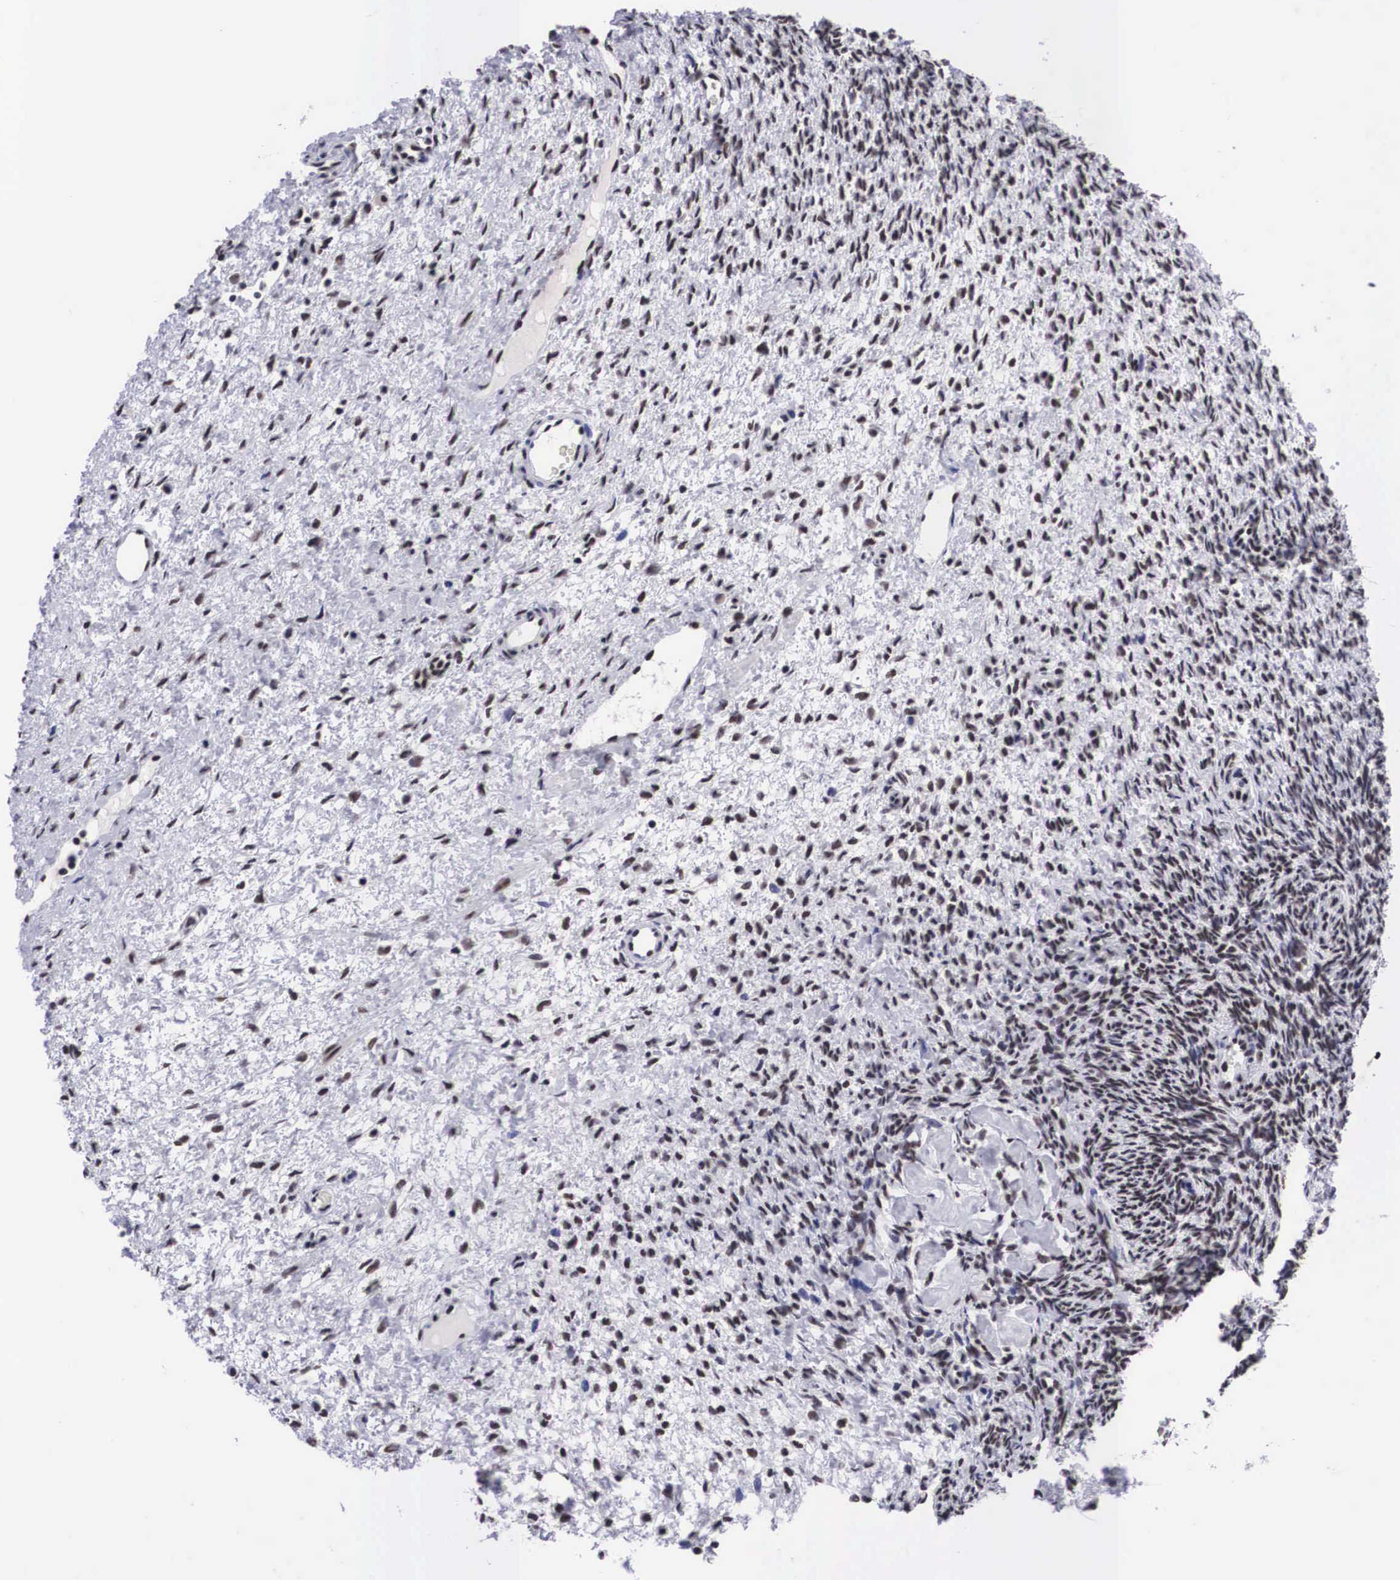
{"staining": {"intensity": "moderate", "quantity": ">75%", "location": "nuclear"}, "tissue": "ovary", "cell_type": "Ovarian stroma cells", "image_type": "normal", "snomed": [{"axis": "morphology", "description": "Normal tissue, NOS"}, {"axis": "topography", "description": "Ovary"}], "caption": "Immunohistochemical staining of benign human ovary shows medium levels of moderate nuclear staining in about >75% of ovarian stroma cells.", "gene": "SF3A1", "patient": {"sex": "female", "age": 32}}